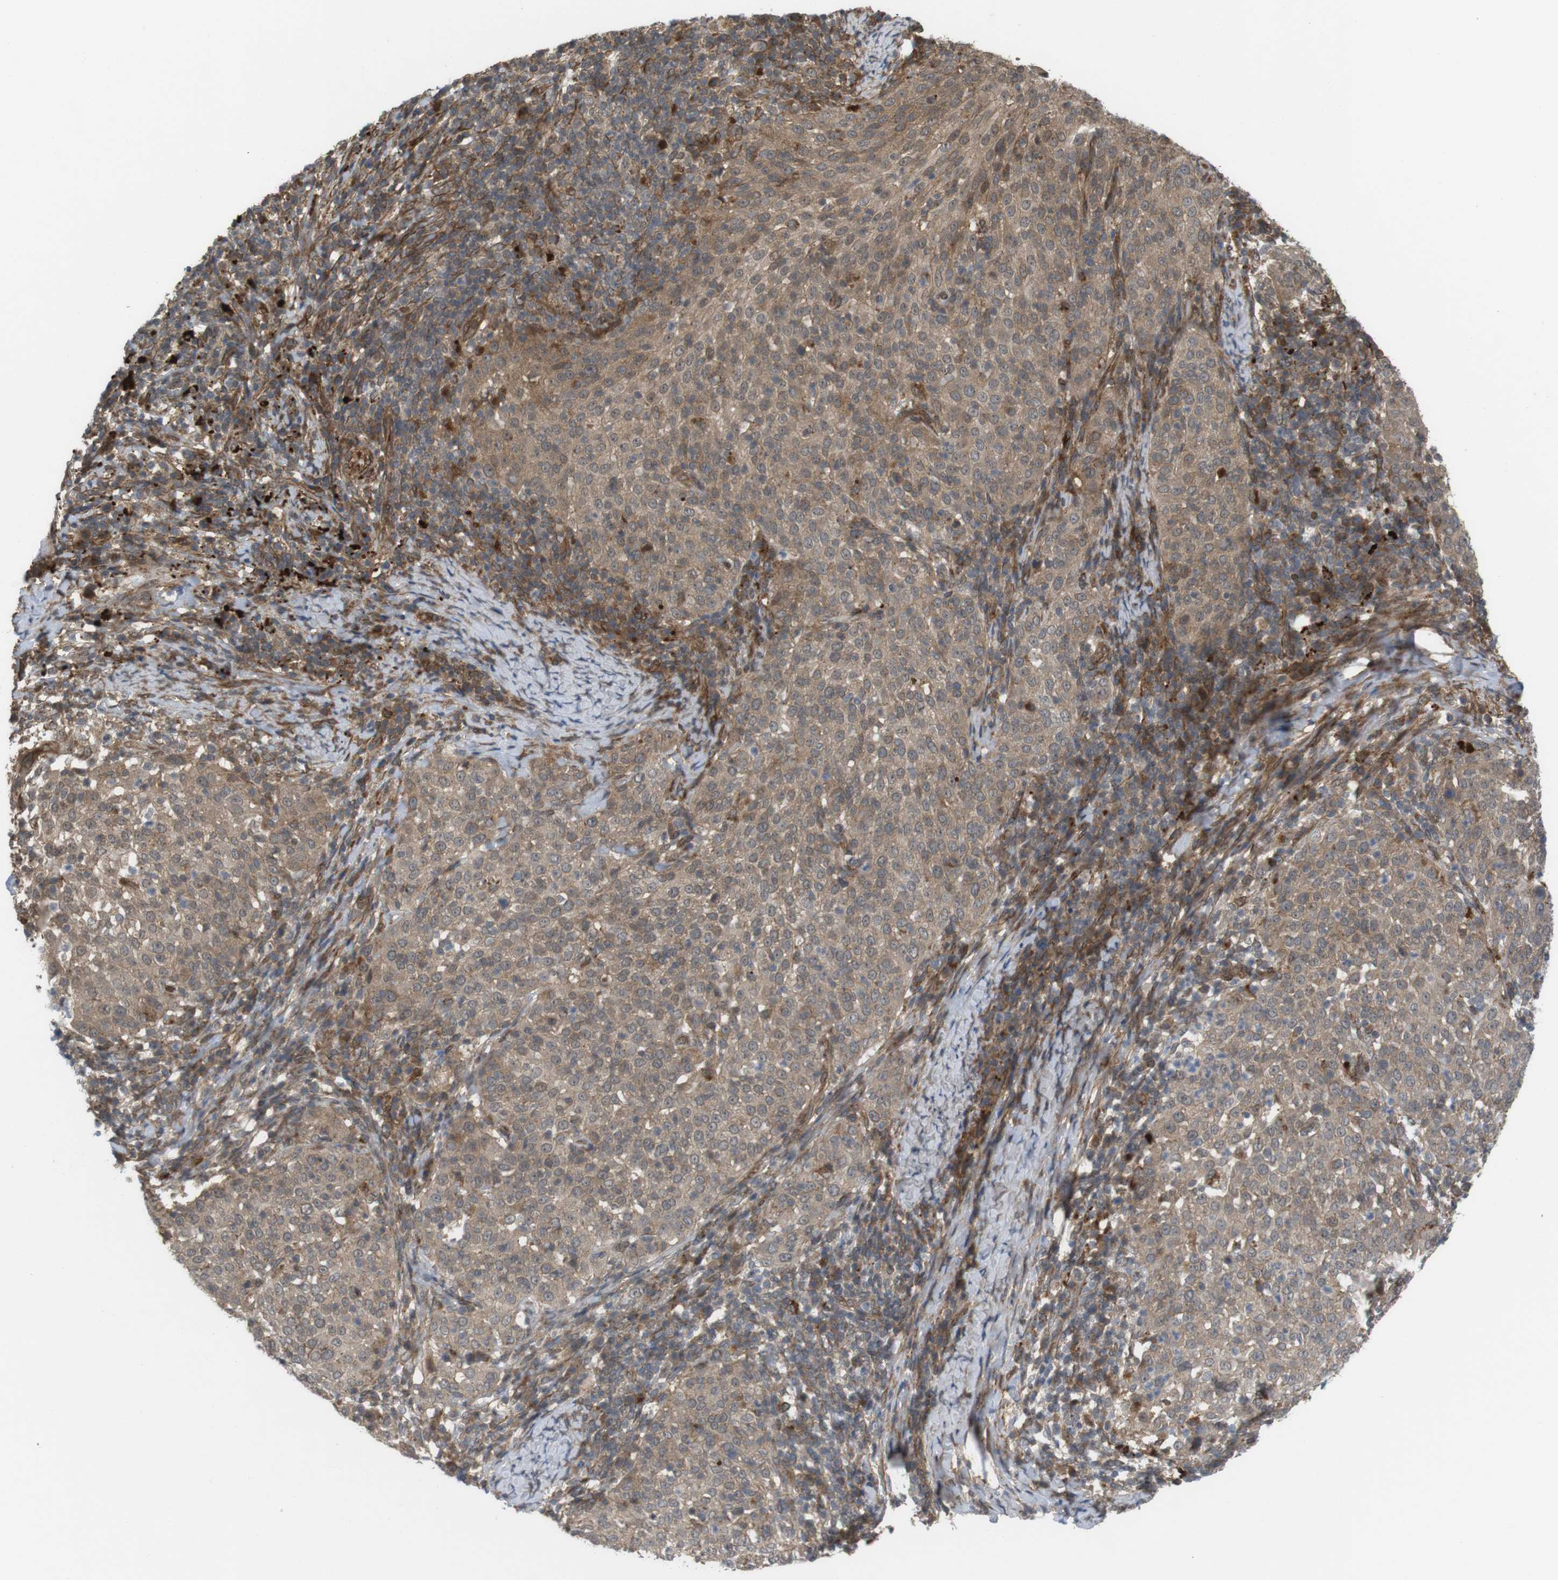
{"staining": {"intensity": "moderate", "quantity": ">75%", "location": "cytoplasmic/membranous"}, "tissue": "cervical cancer", "cell_type": "Tumor cells", "image_type": "cancer", "snomed": [{"axis": "morphology", "description": "Squamous cell carcinoma, NOS"}, {"axis": "topography", "description": "Cervix"}], "caption": "This histopathology image reveals immunohistochemistry staining of human cervical squamous cell carcinoma, with medium moderate cytoplasmic/membranous staining in approximately >75% of tumor cells.", "gene": "KANK2", "patient": {"sex": "female", "age": 51}}